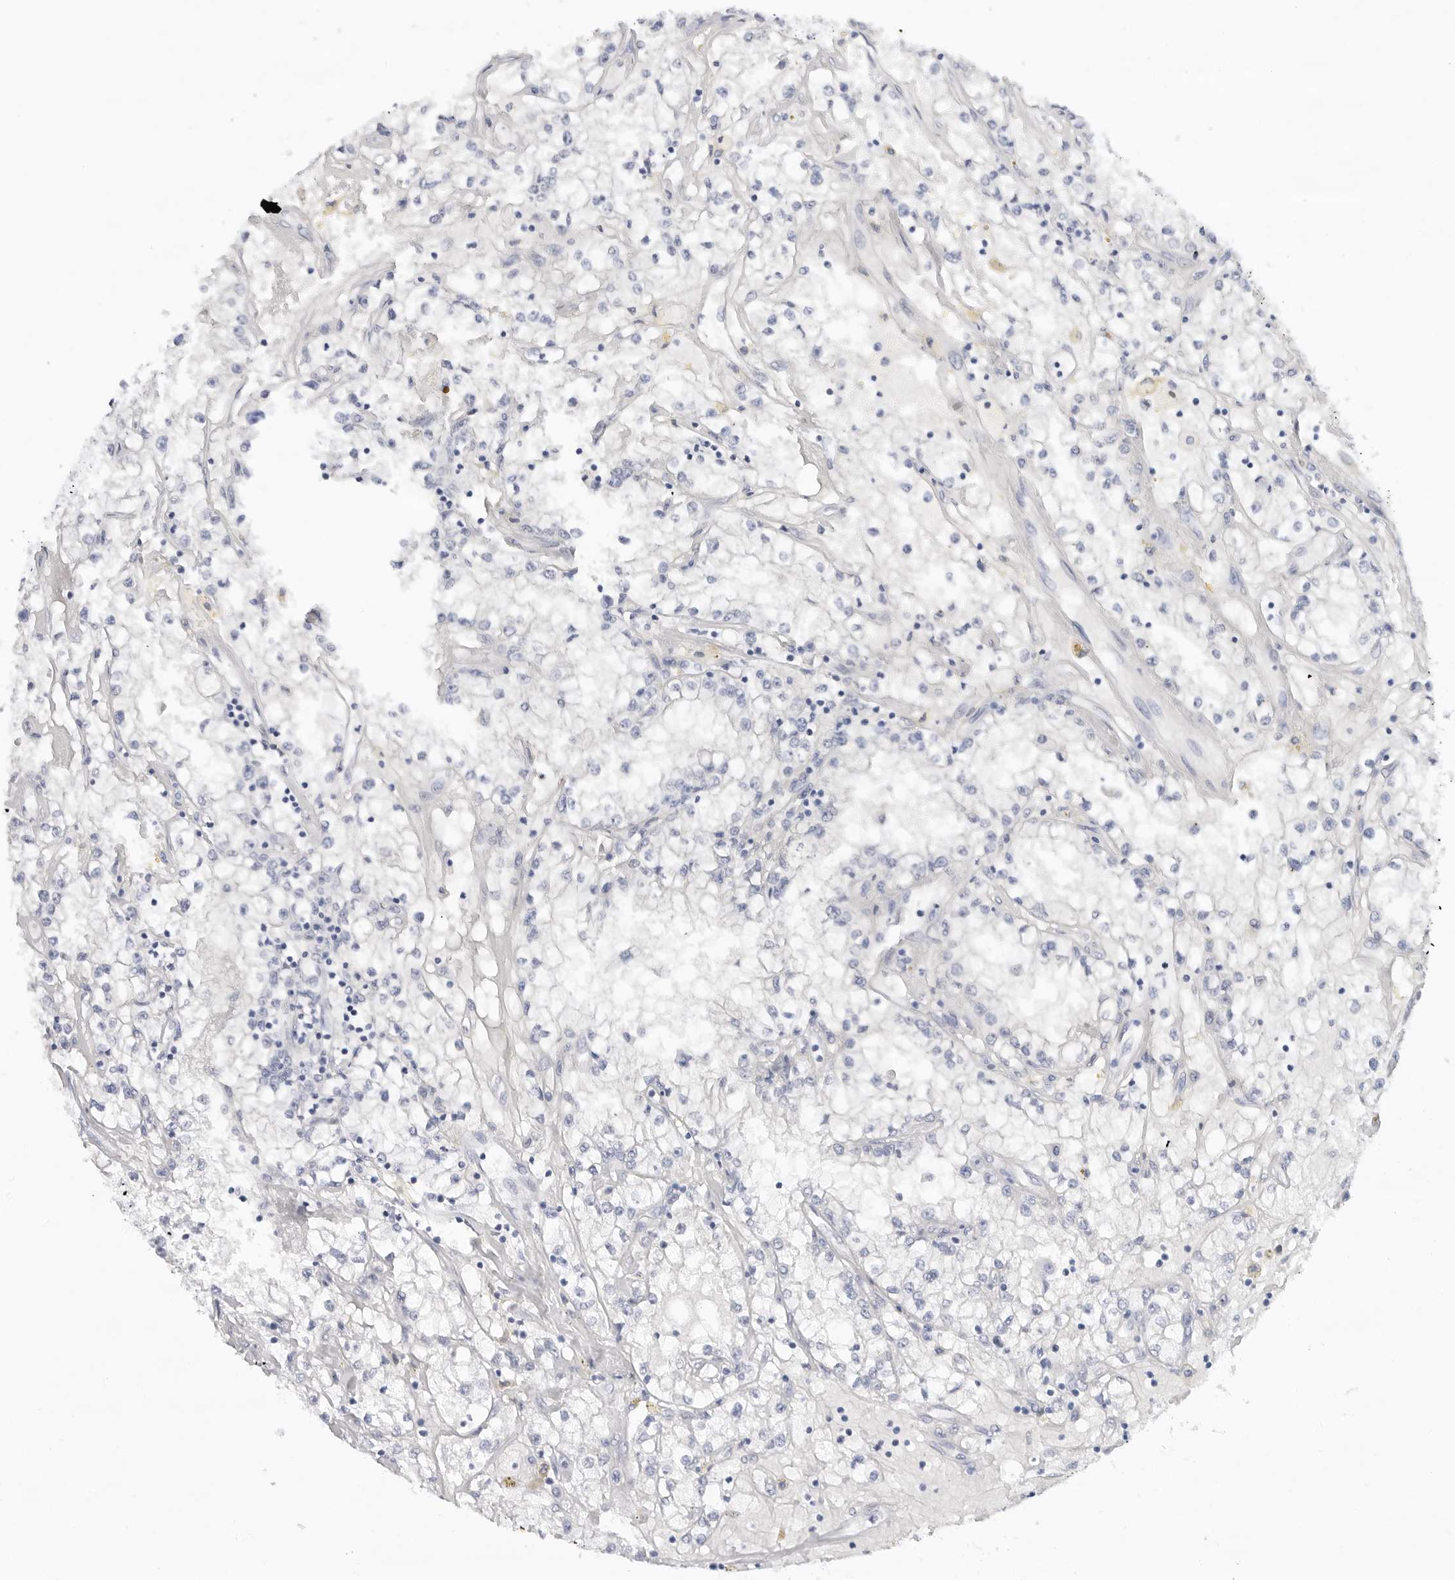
{"staining": {"intensity": "negative", "quantity": "none", "location": "none"}, "tissue": "renal cancer", "cell_type": "Tumor cells", "image_type": "cancer", "snomed": [{"axis": "morphology", "description": "Adenocarcinoma, NOS"}, {"axis": "topography", "description": "Kidney"}], "caption": "This is a histopathology image of immunohistochemistry staining of renal cancer, which shows no staining in tumor cells.", "gene": "SLC19A1", "patient": {"sex": "male", "age": 56}}